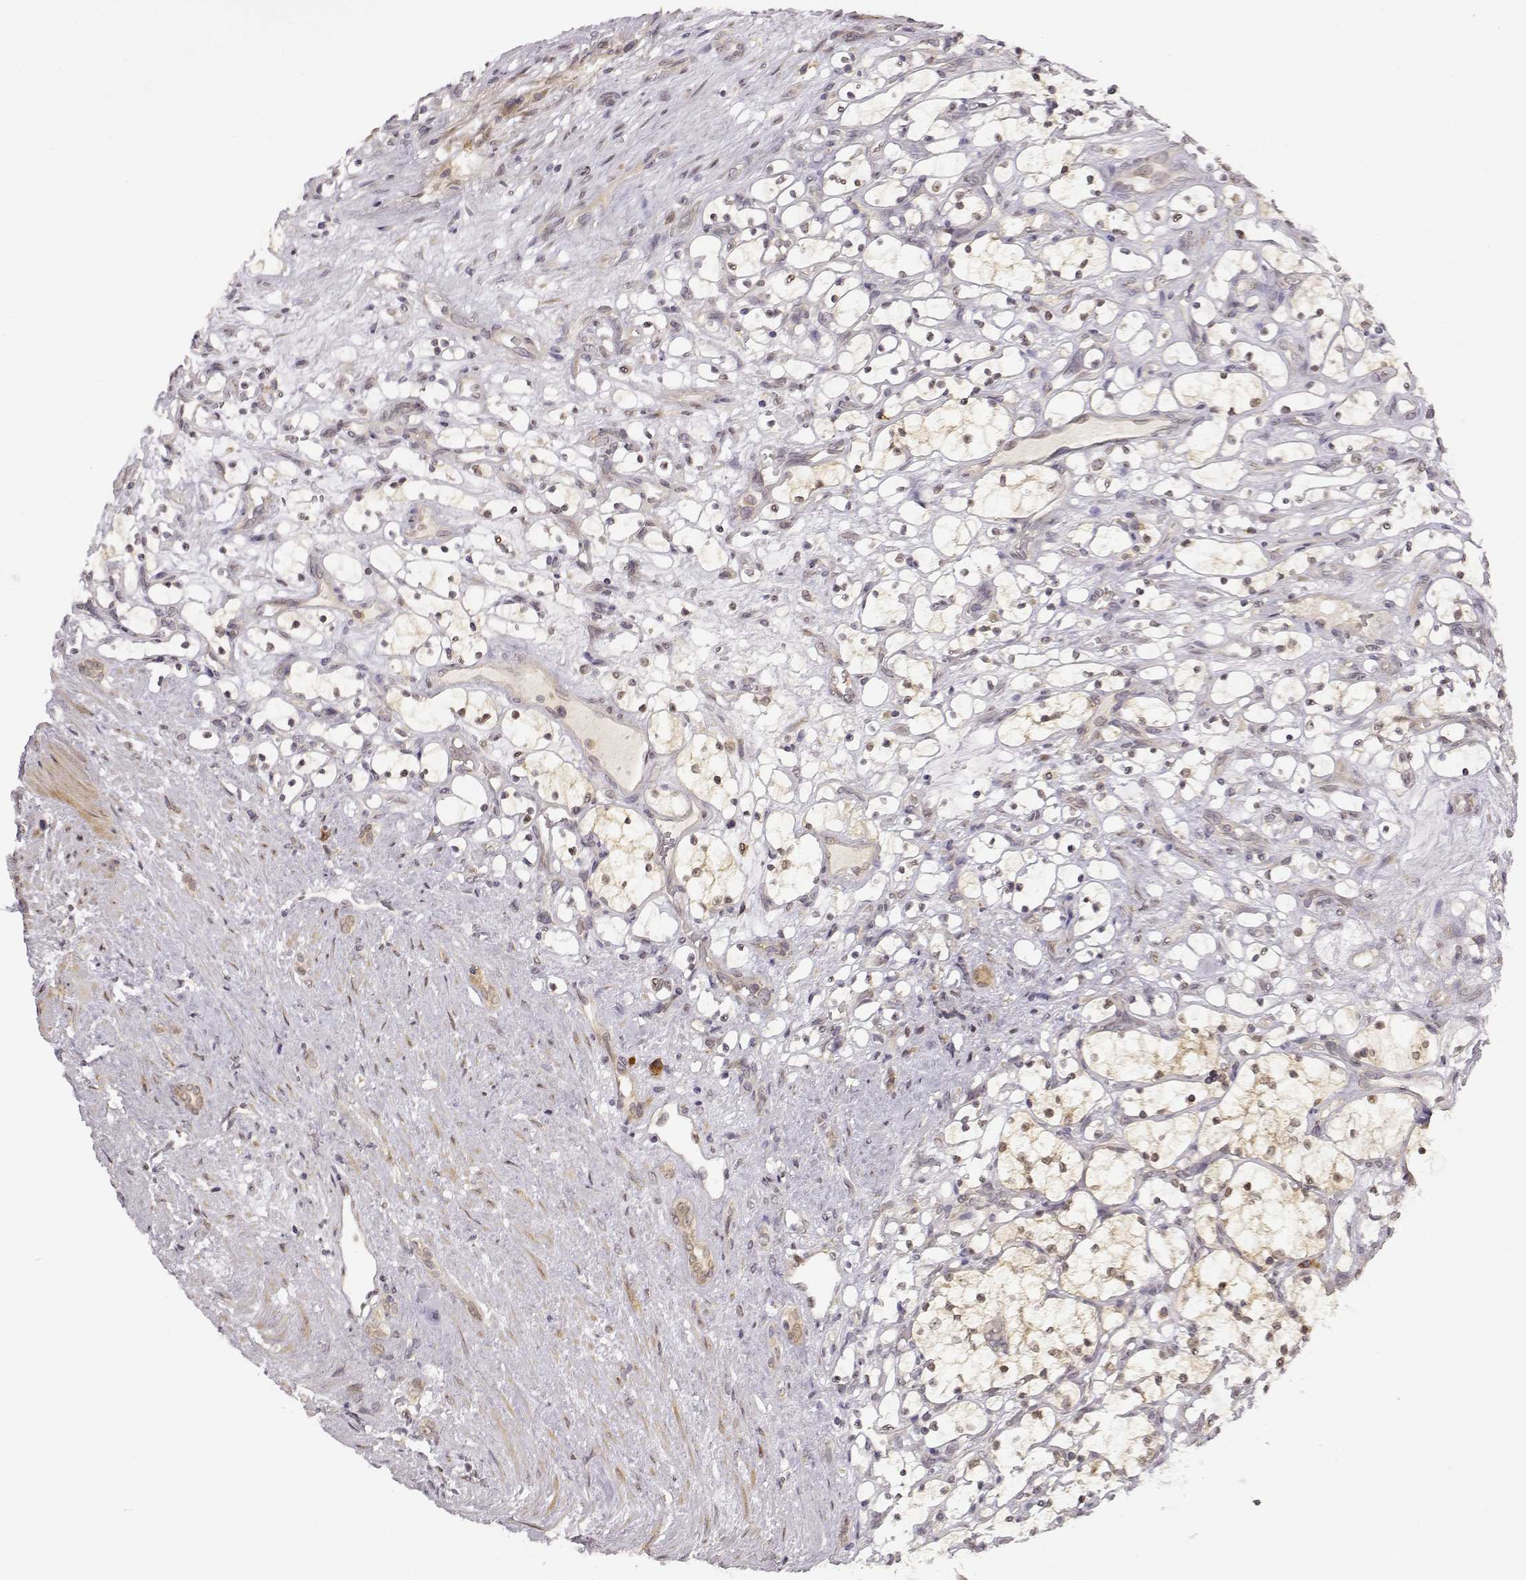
{"staining": {"intensity": "weak", "quantity": ">75%", "location": "cytoplasmic/membranous"}, "tissue": "renal cancer", "cell_type": "Tumor cells", "image_type": "cancer", "snomed": [{"axis": "morphology", "description": "Adenocarcinoma, NOS"}, {"axis": "topography", "description": "Kidney"}], "caption": "The micrograph displays staining of renal cancer (adenocarcinoma), revealing weak cytoplasmic/membranous protein expression (brown color) within tumor cells.", "gene": "ERGIC2", "patient": {"sex": "female", "age": 69}}